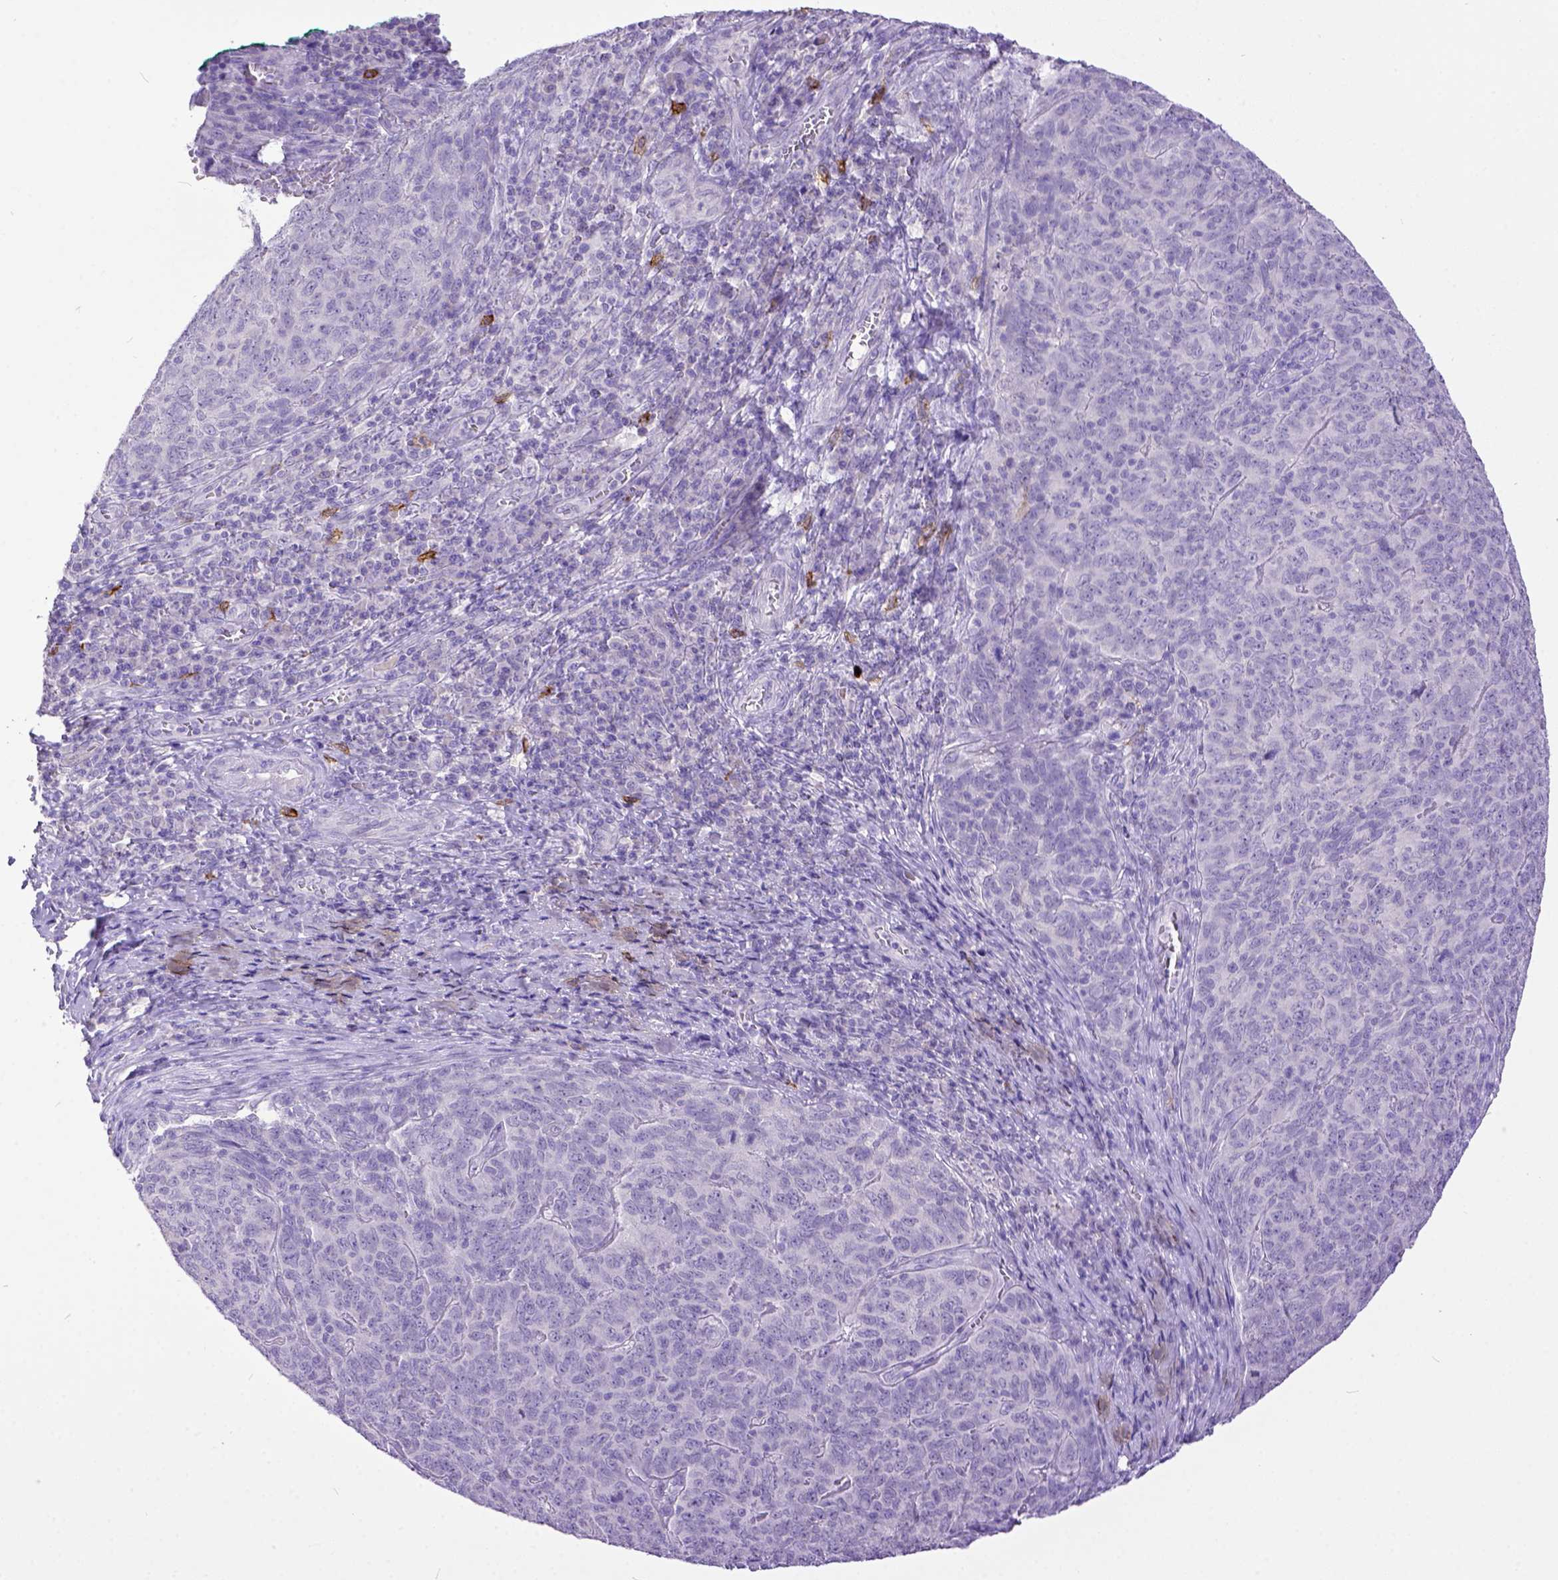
{"staining": {"intensity": "negative", "quantity": "none", "location": "none"}, "tissue": "skin cancer", "cell_type": "Tumor cells", "image_type": "cancer", "snomed": [{"axis": "morphology", "description": "Squamous cell carcinoma, NOS"}, {"axis": "topography", "description": "Skin"}, {"axis": "topography", "description": "Anal"}], "caption": "An IHC image of skin cancer (squamous cell carcinoma) is shown. There is no staining in tumor cells of skin cancer (squamous cell carcinoma).", "gene": "KIT", "patient": {"sex": "female", "age": 51}}